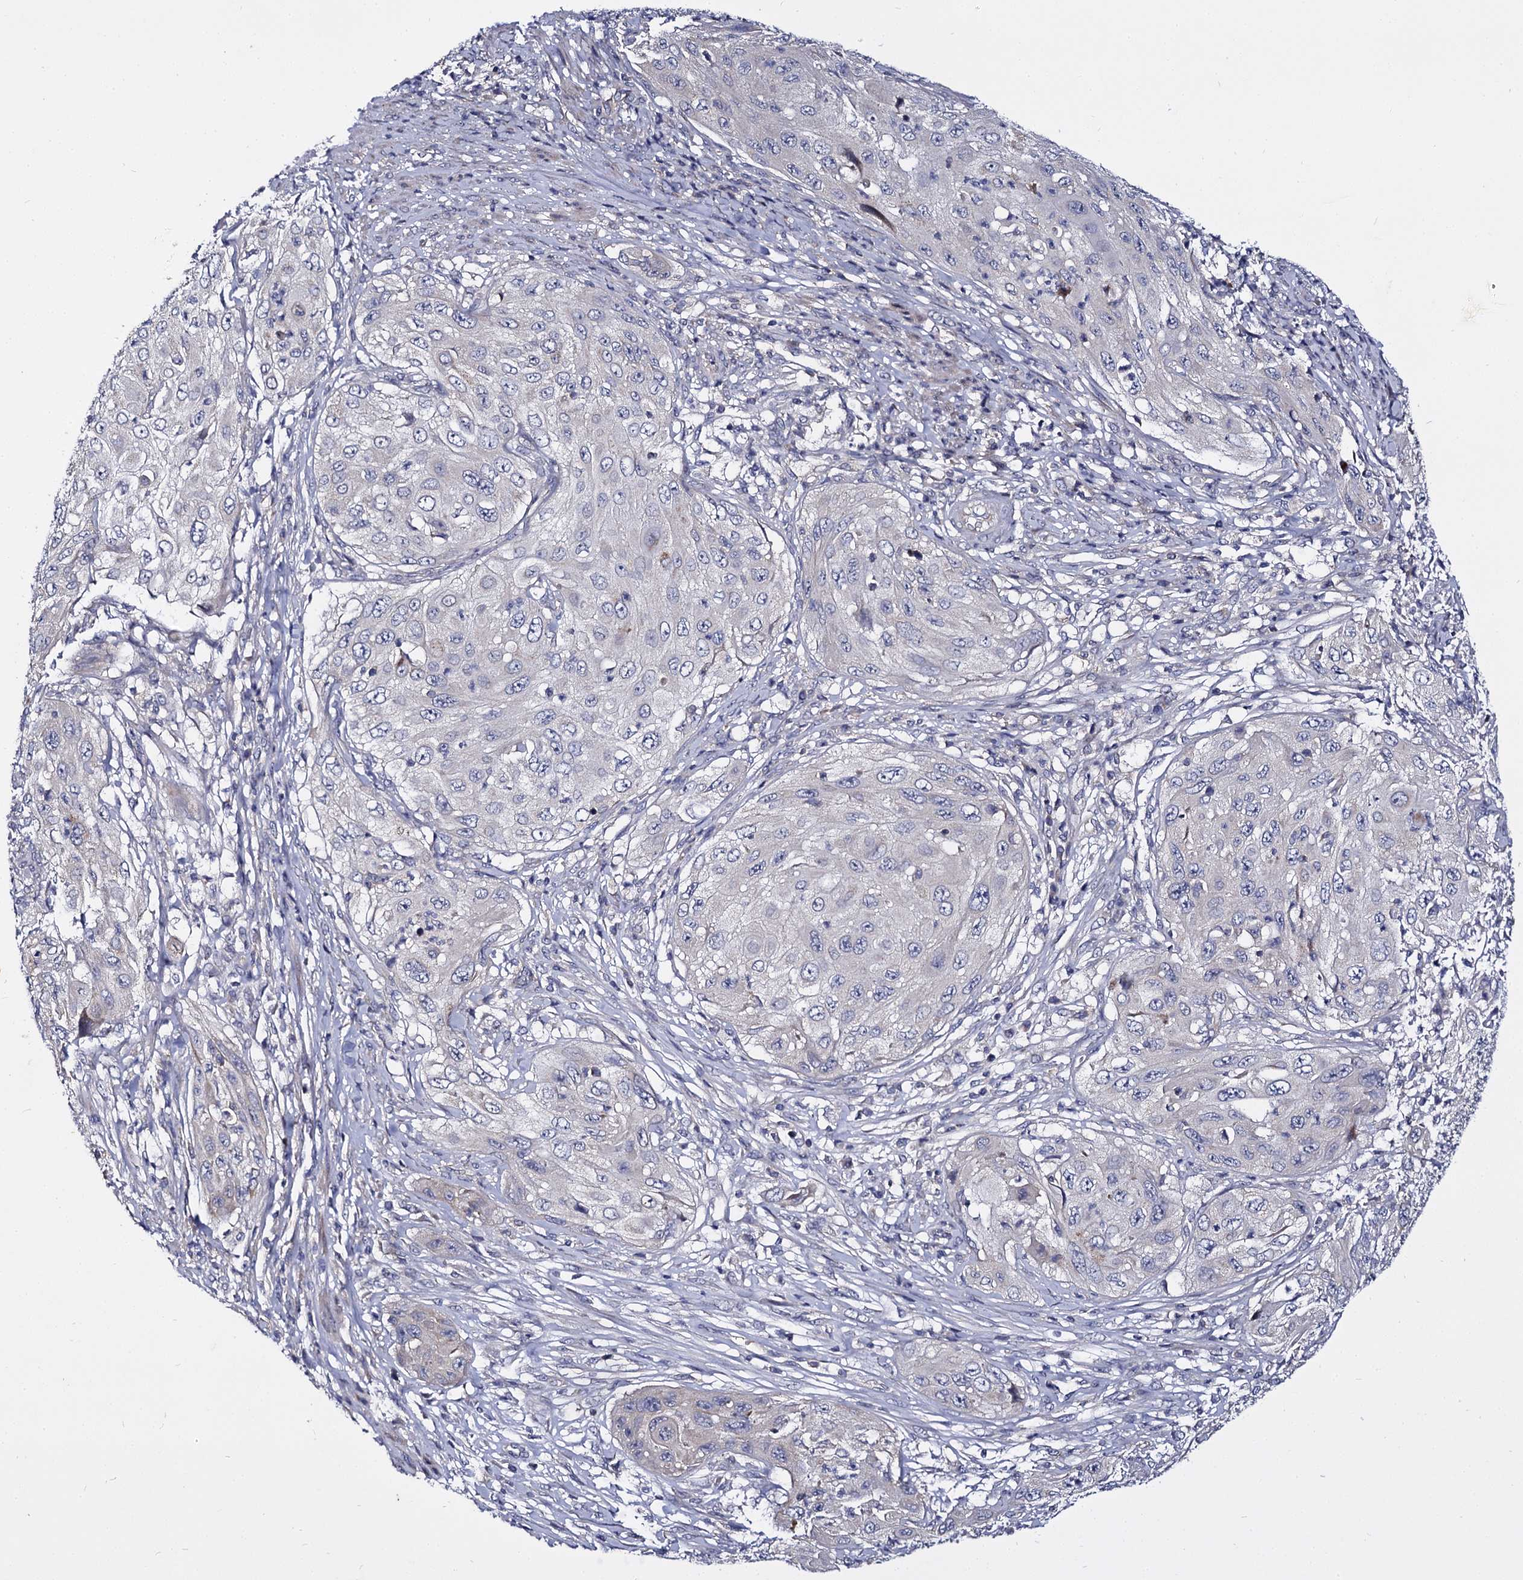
{"staining": {"intensity": "negative", "quantity": "none", "location": "none"}, "tissue": "cervical cancer", "cell_type": "Tumor cells", "image_type": "cancer", "snomed": [{"axis": "morphology", "description": "Squamous cell carcinoma, NOS"}, {"axis": "topography", "description": "Cervix"}], "caption": "Tumor cells show no significant expression in cervical squamous cell carcinoma.", "gene": "PANX2", "patient": {"sex": "female", "age": 42}}